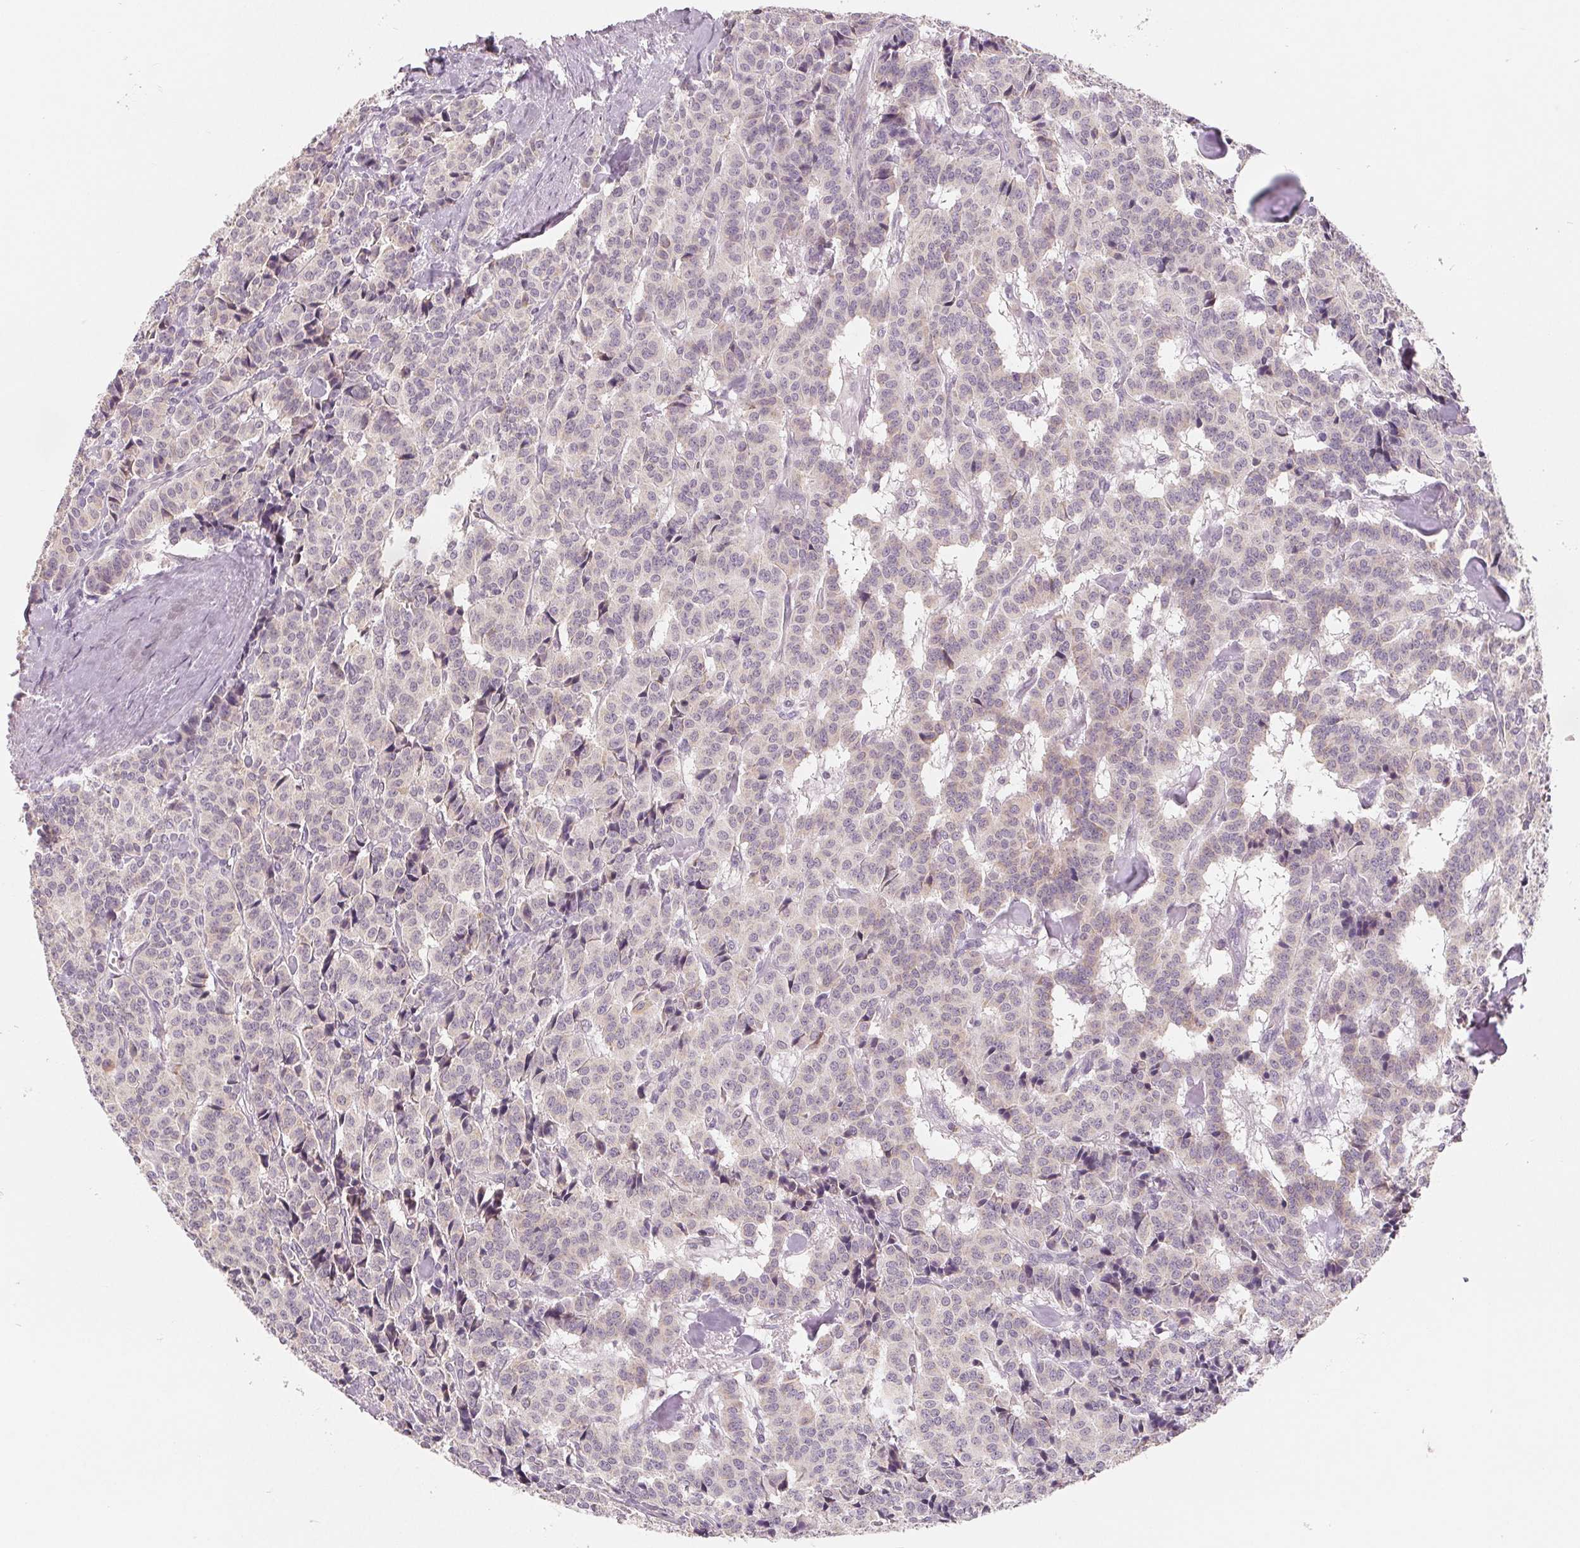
{"staining": {"intensity": "negative", "quantity": "none", "location": "none"}, "tissue": "carcinoid", "cell_type": "Tumor cells", "image_type": "cancer", "snomed": [{"axis": "morphology", "description": "Normal tissue, NOS"}, {"axis": "morphology", "description": "Carcinoid, malignant, NOS"}, {"axis": "topography", "description": "Lung"}], "caption": "Image shows no significant protein expression in tumor cells of malignant carcinoid.", "gene": "GHITM", "patient": {"sex": "female", "age": 46}}